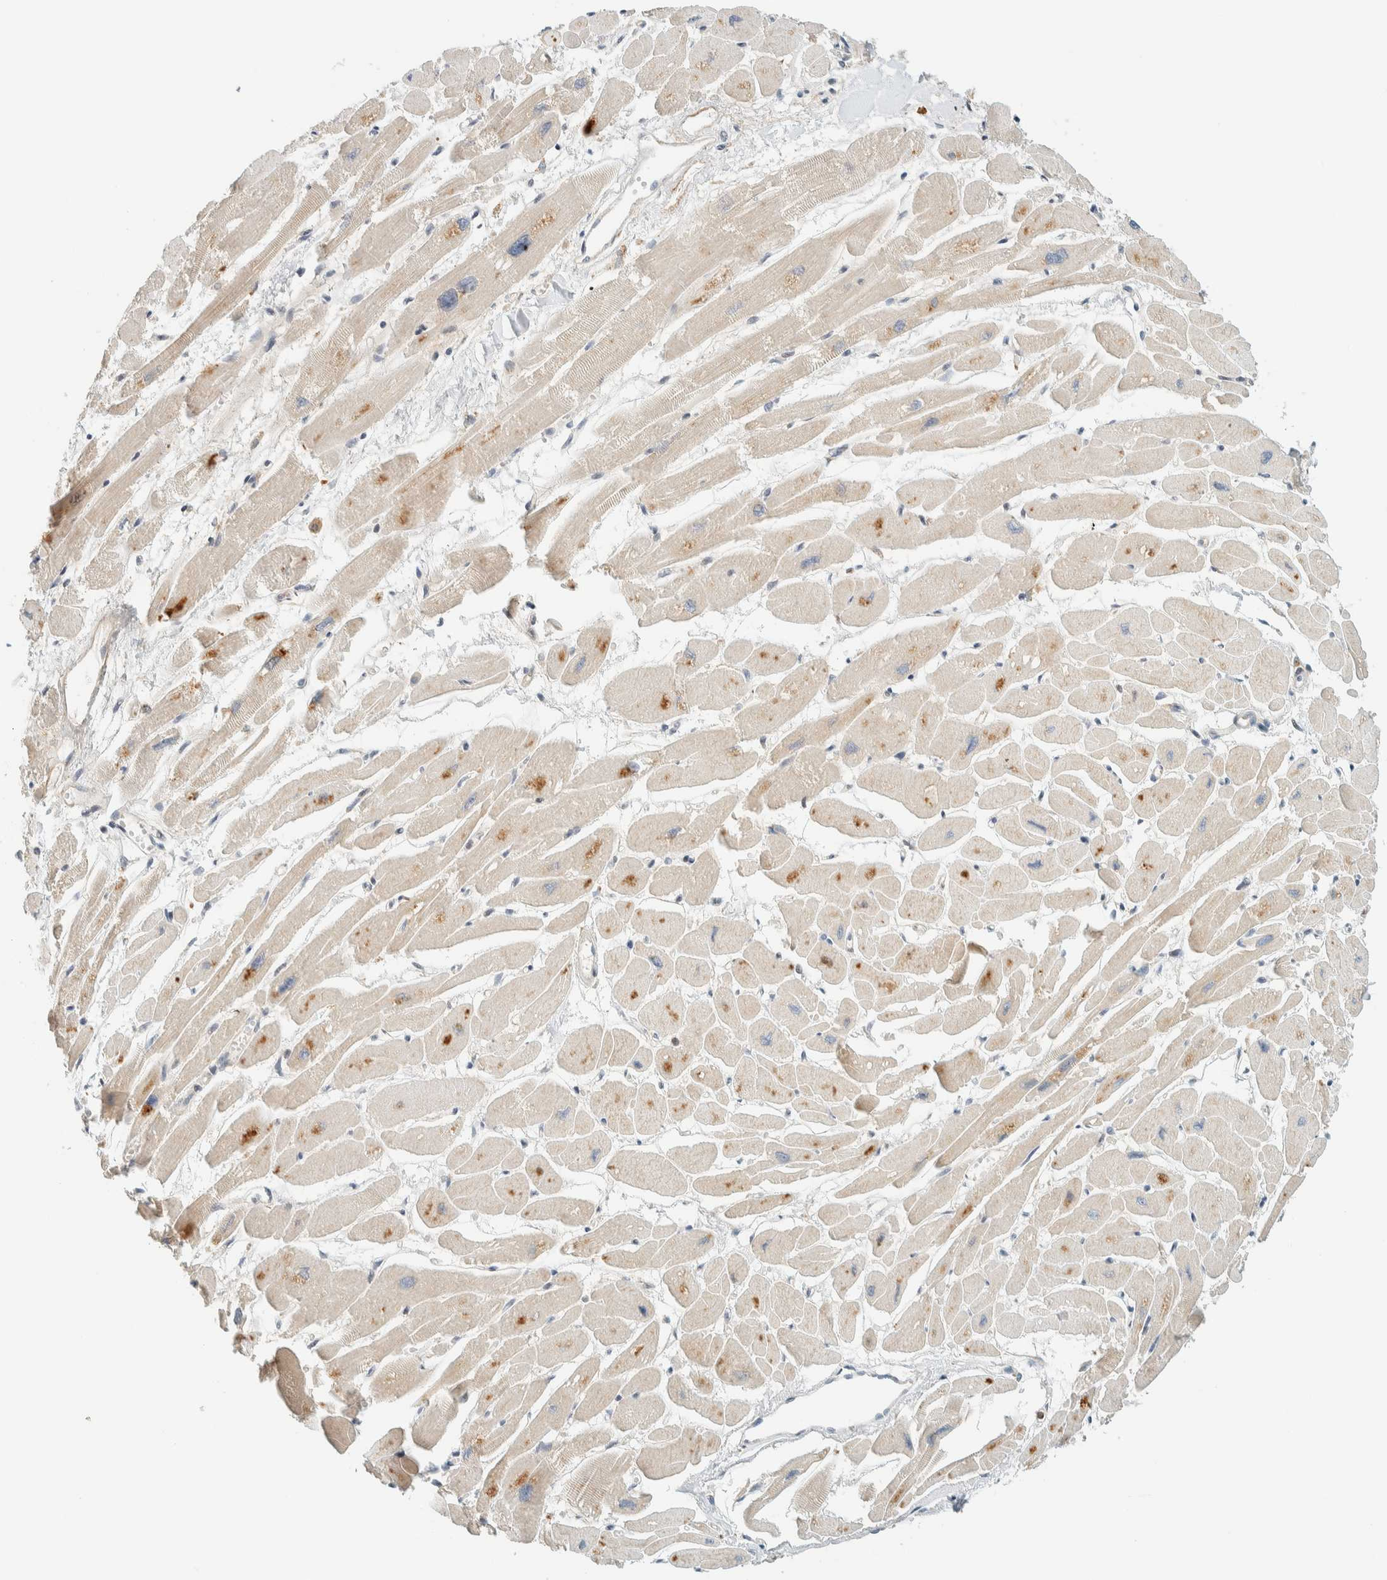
{"staining": {"intensity": "weak", "quantity": "25%-75%", "location": "cytoplasmic/membranous"}, "tissue": "heart muscle", "cell_type": "Cardiomyocytes", "image_type": "normal", "snomed": [{"axis": "morphology", "description": "Normal tissue, NOS"}, {"axis": "topography", "description": "Heart"}], "caption": "Cardiomyocytes display low levels of weak cytoplasmic/membranous positivity in approximately 25%-75% of cells in normal human heart muscle.", "gene": "CCDC171", "patient": {"sex": "female", "age": 54}}